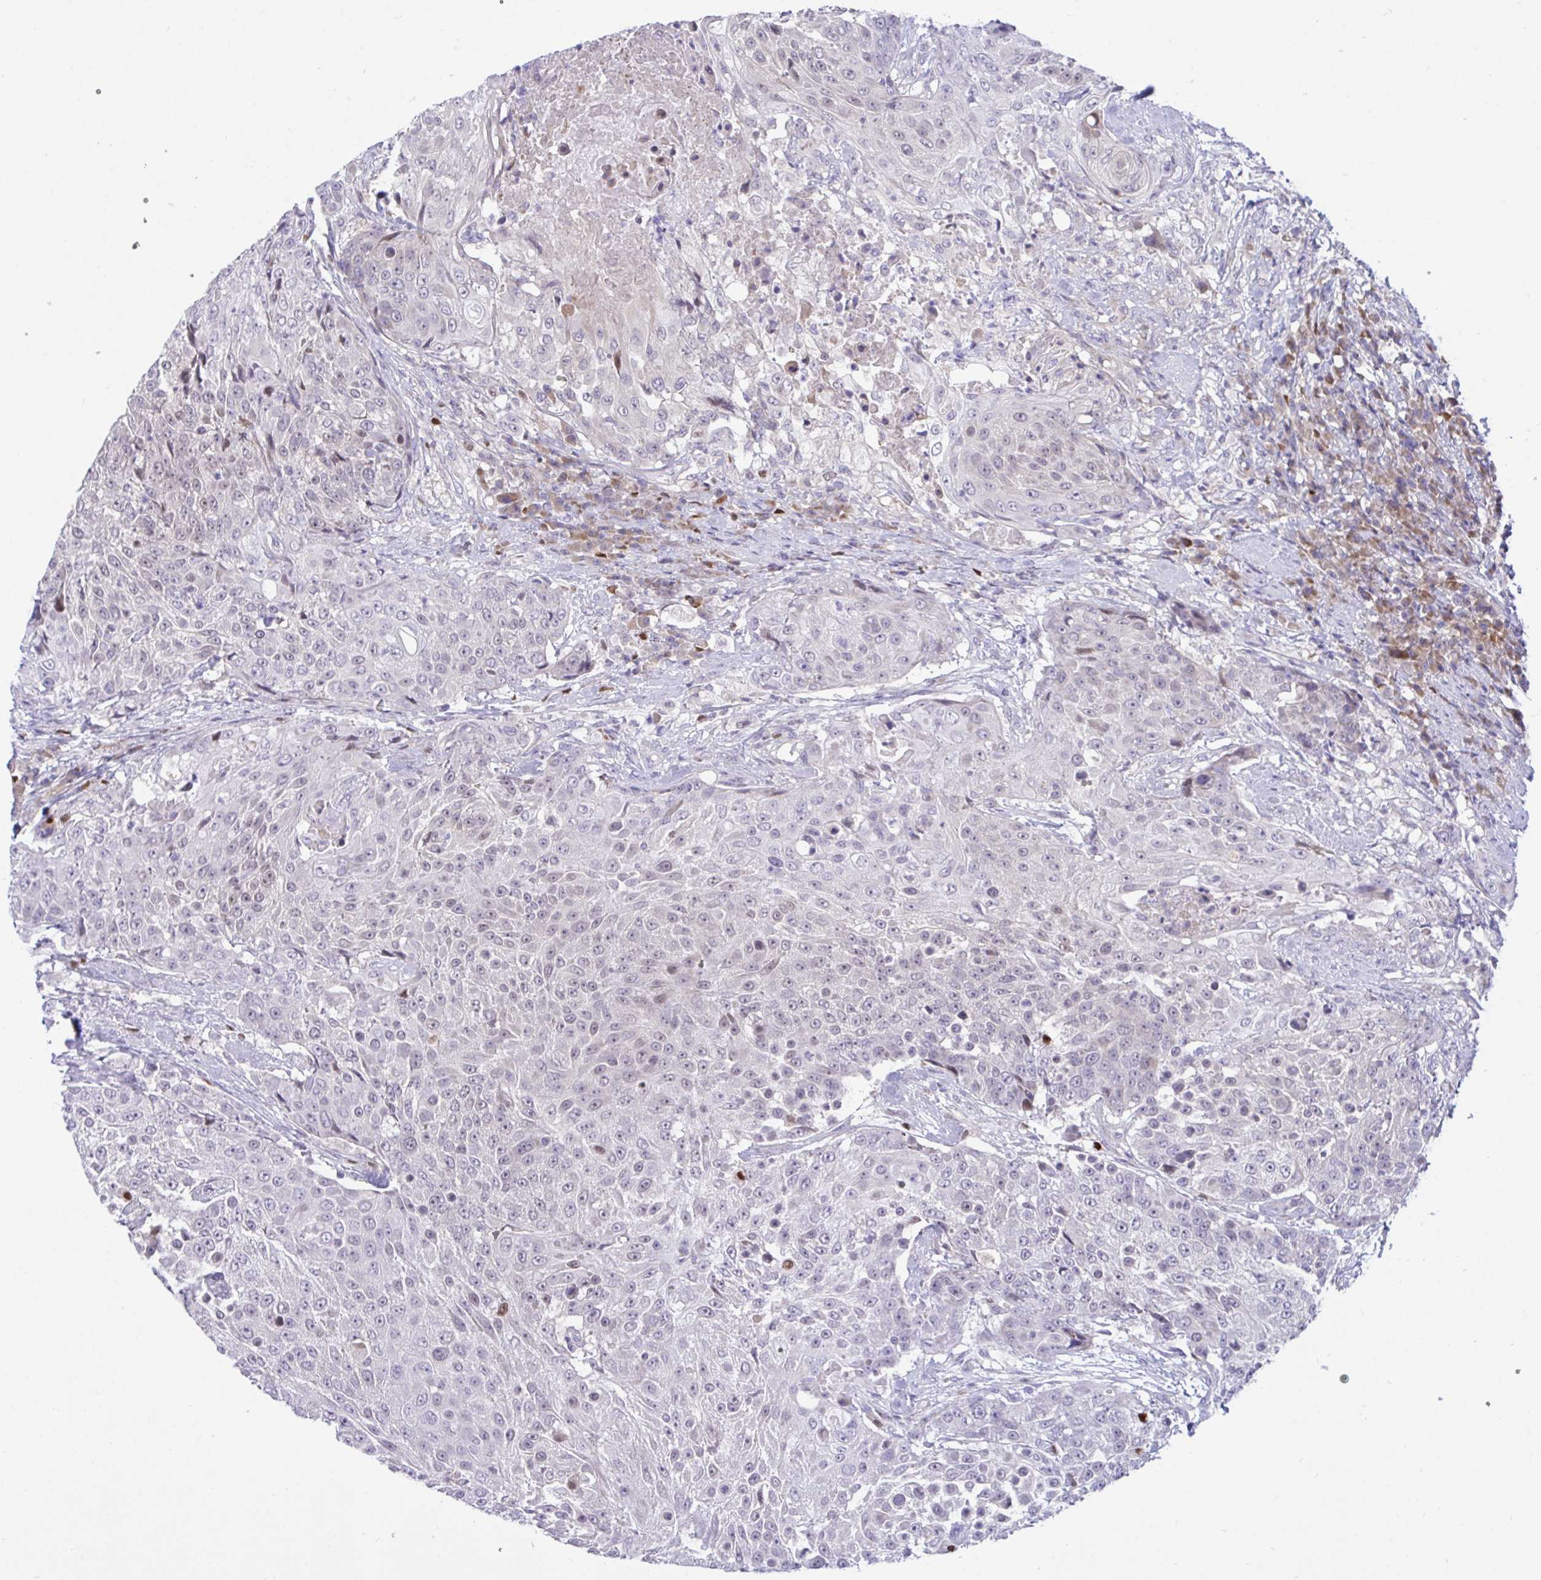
{"staining": {"intensity": "weak", "quantity": "<25%", "location": "nuclear"}, "tissue": "urothelial cancer", "cell_type": "Tumor cells", "image_type": "cancer", "snomed": [{"axis": "morphology", "description": "Urothelial carcinoma, High grade"}, {"axis": "topography", "description": "Urinary bladder"}], "caption": "Tumor cells are negative for protein expression in human urothelial cancer. (DAB immunohistochemistry (IHC), high magnification).", "gene": "EPOP", "patient": {"sex": "female", "age": 63}}